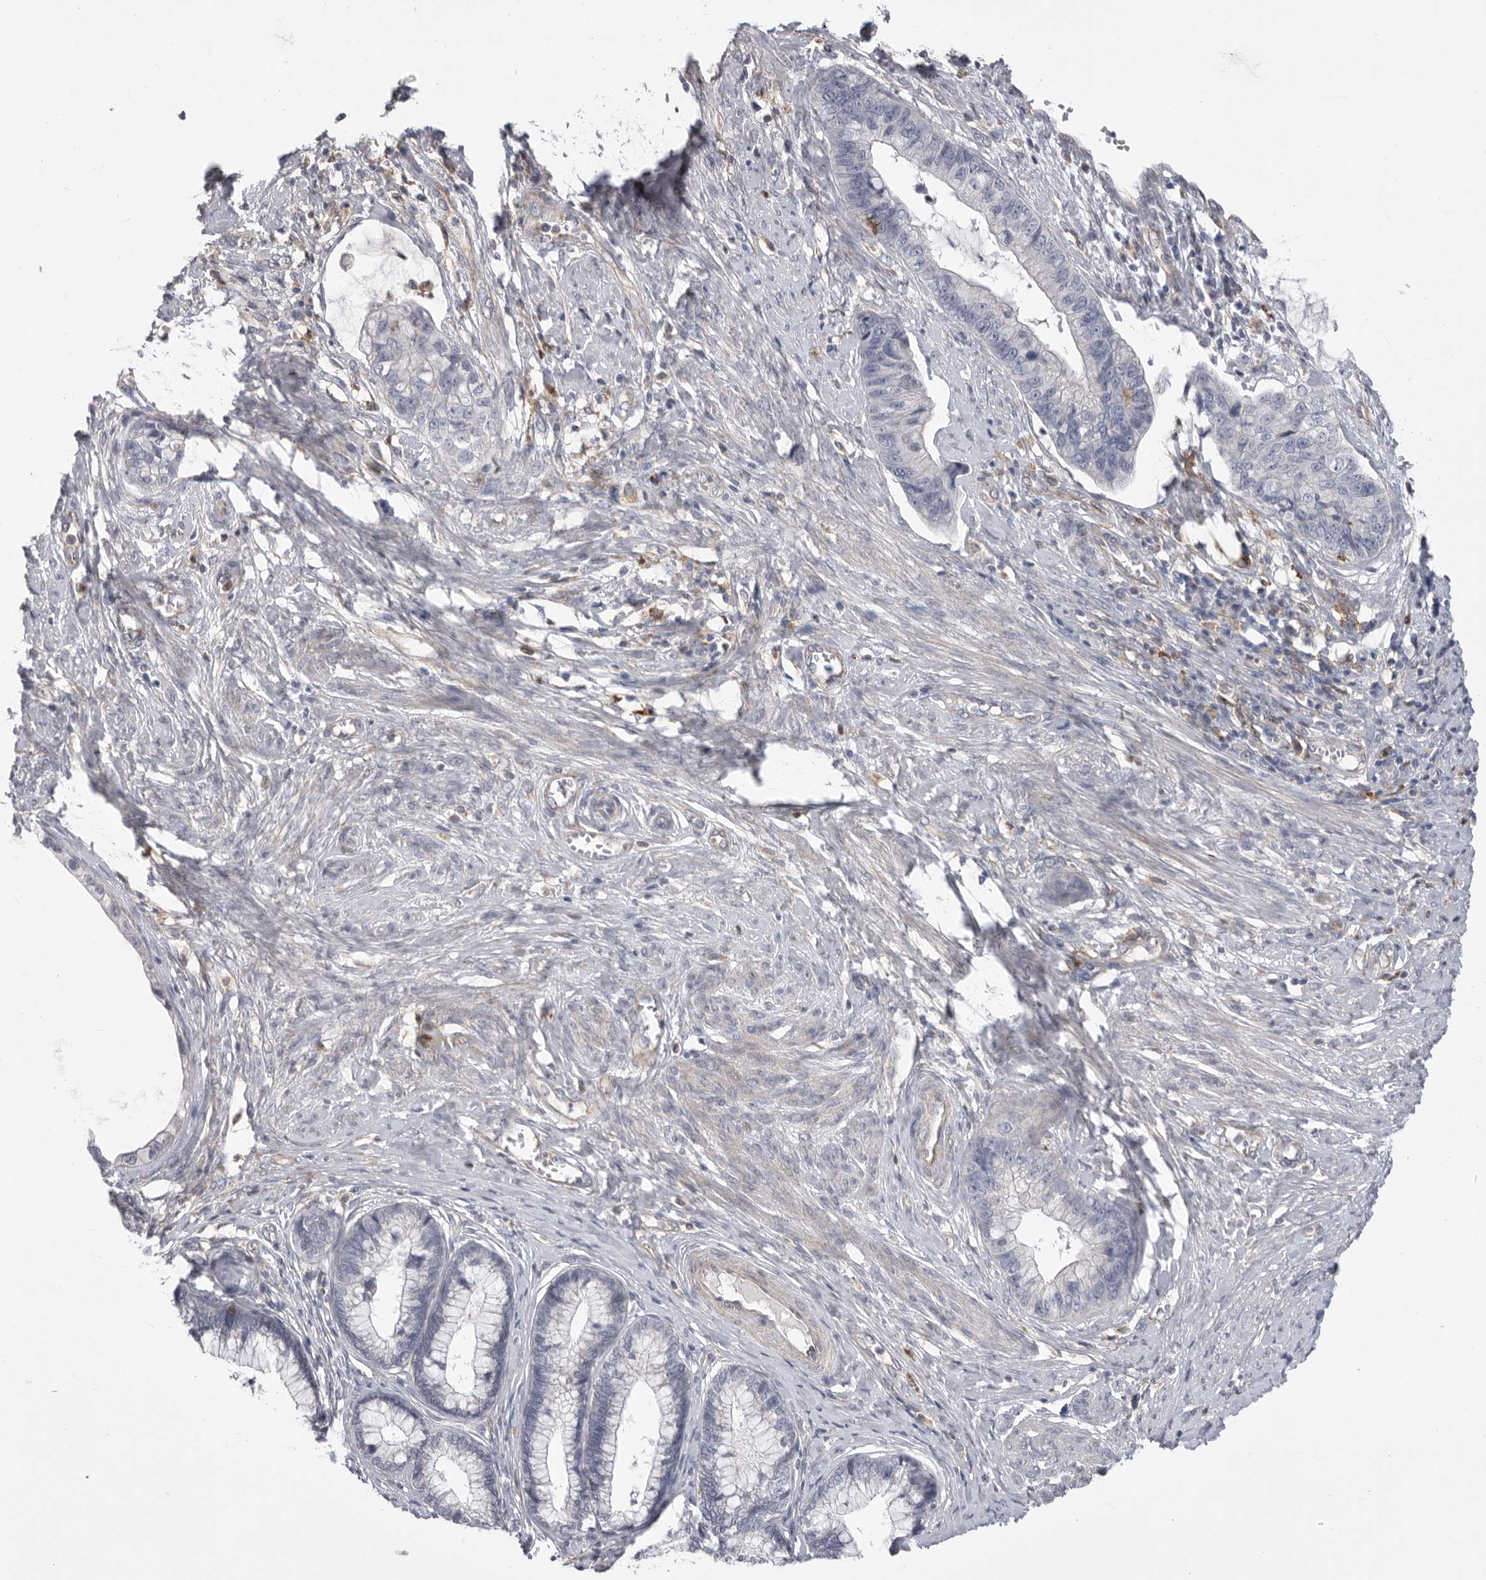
{"staining": {"intensity": "negative", "quantity": "none", "location": "none"}, "tissue": "cervical cancer", "cell_type": "Tumor cells", "image_type": "cancer", "snomed": [{"axis": "morphology", "description": "Adenocarcinoma, NOS"}, {"axis": "topography", "description": "Cervix"}], "caption": "A micrograph of cervical cancer stained for a protein displays no brown staining in tumor cells. The staining is performed using DAB (3,3'-diaminobenzidine) brown chromogen with nuclei counter-stained in using hematoxylin.", "gene": "SIGLEC10", "patient": {"sex": "female", "age": 44}}